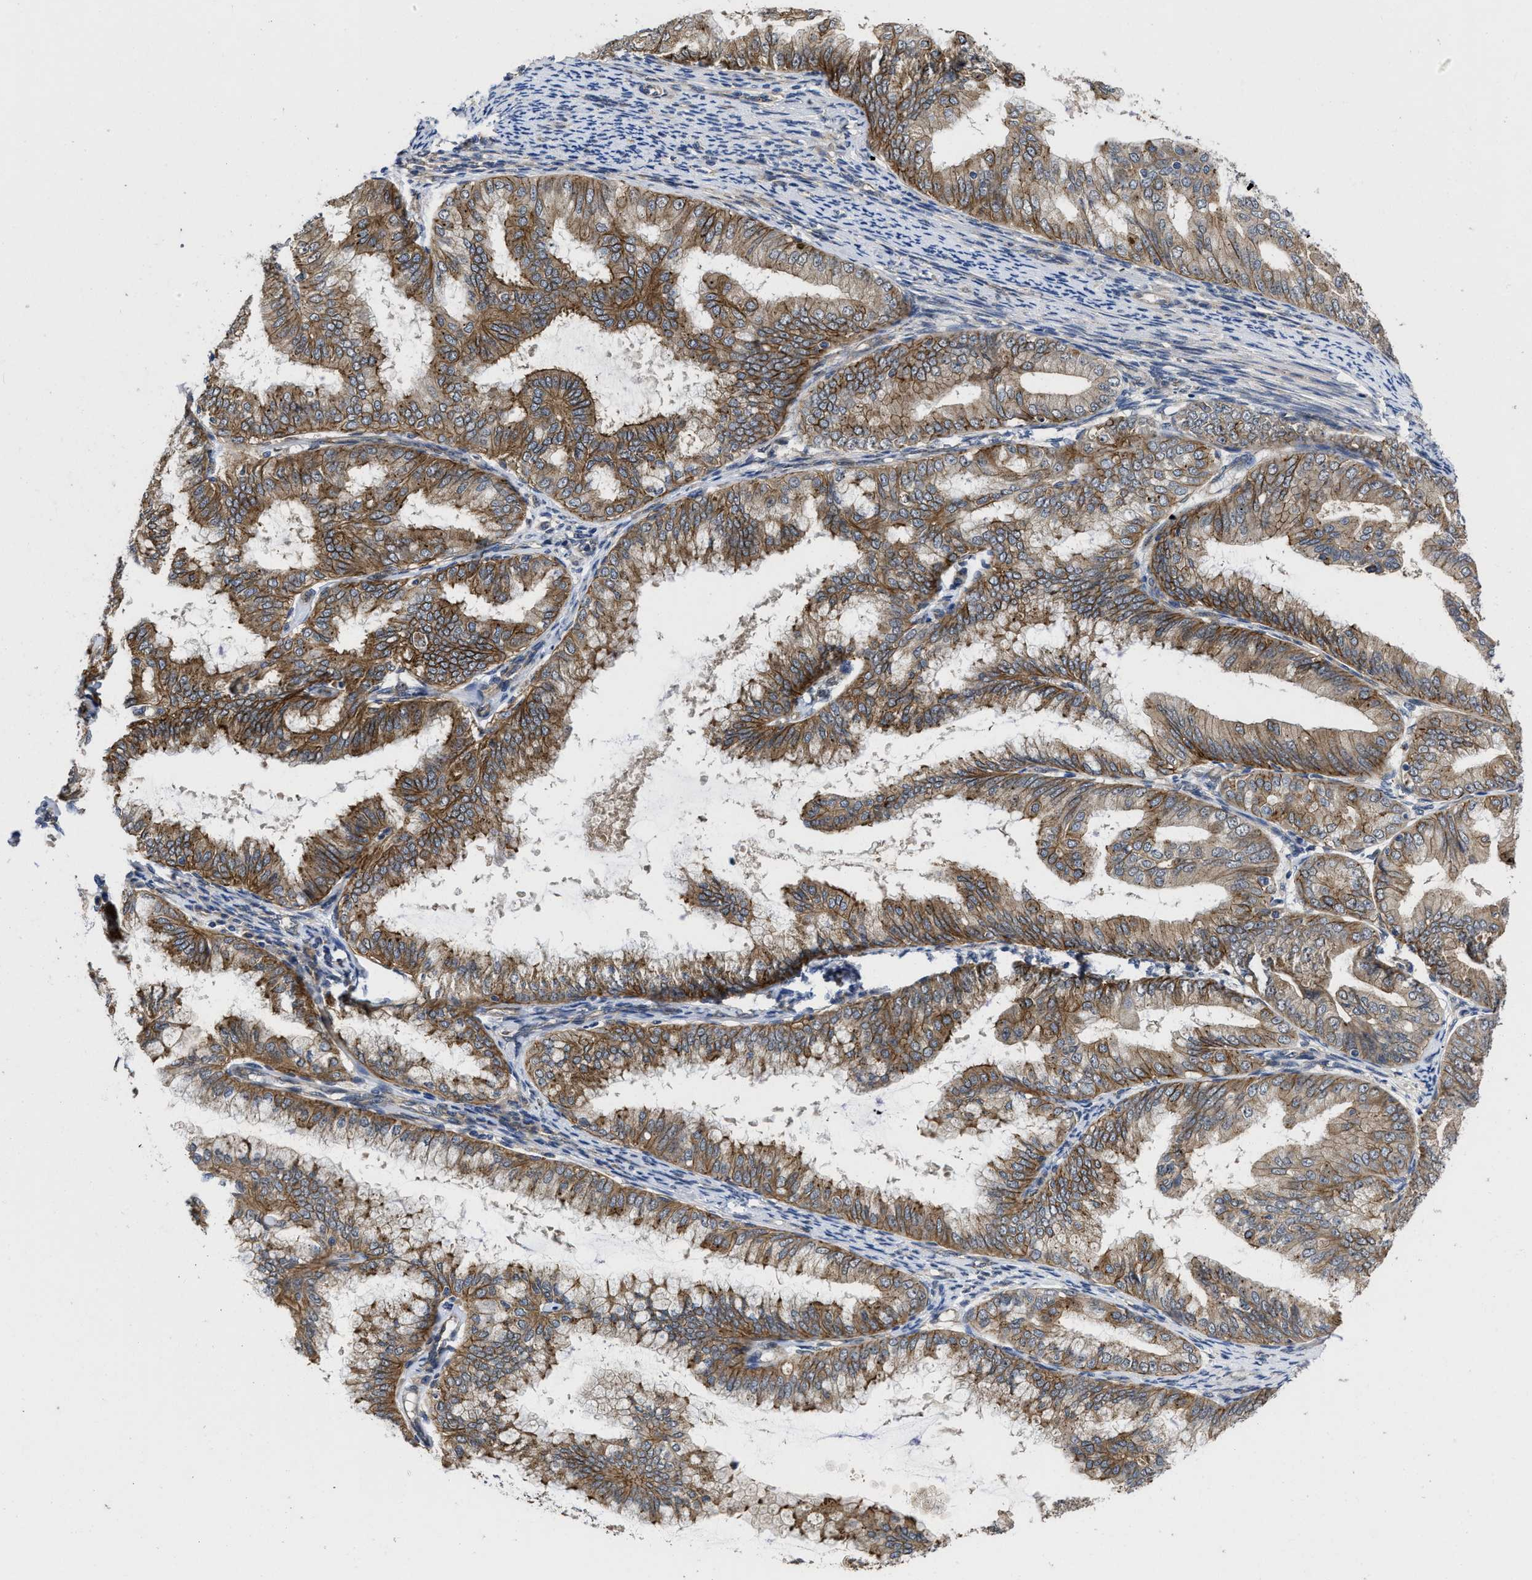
{"staining": {"intensity": "moderate", "quantity": ">75%", "location": "cytoplasmic/membranous"}, "tissue": "endometrial cancer", "cell_type": "Tumor cells", "image_type": "cancer", "snomed": [{"axis": "morphology", "description": "Adenocarcinoma, NOS"}, {"axis": "topography", "description": "Endometrium"}], "caption": "Endometrial adenocarcinoma stained with a brown dye reveals moderate cytoplasmic/membranous positive expression in about >75% of tumor cells.", "gene": "PKD2", "patient": {"sex": "female", "age": 63}}